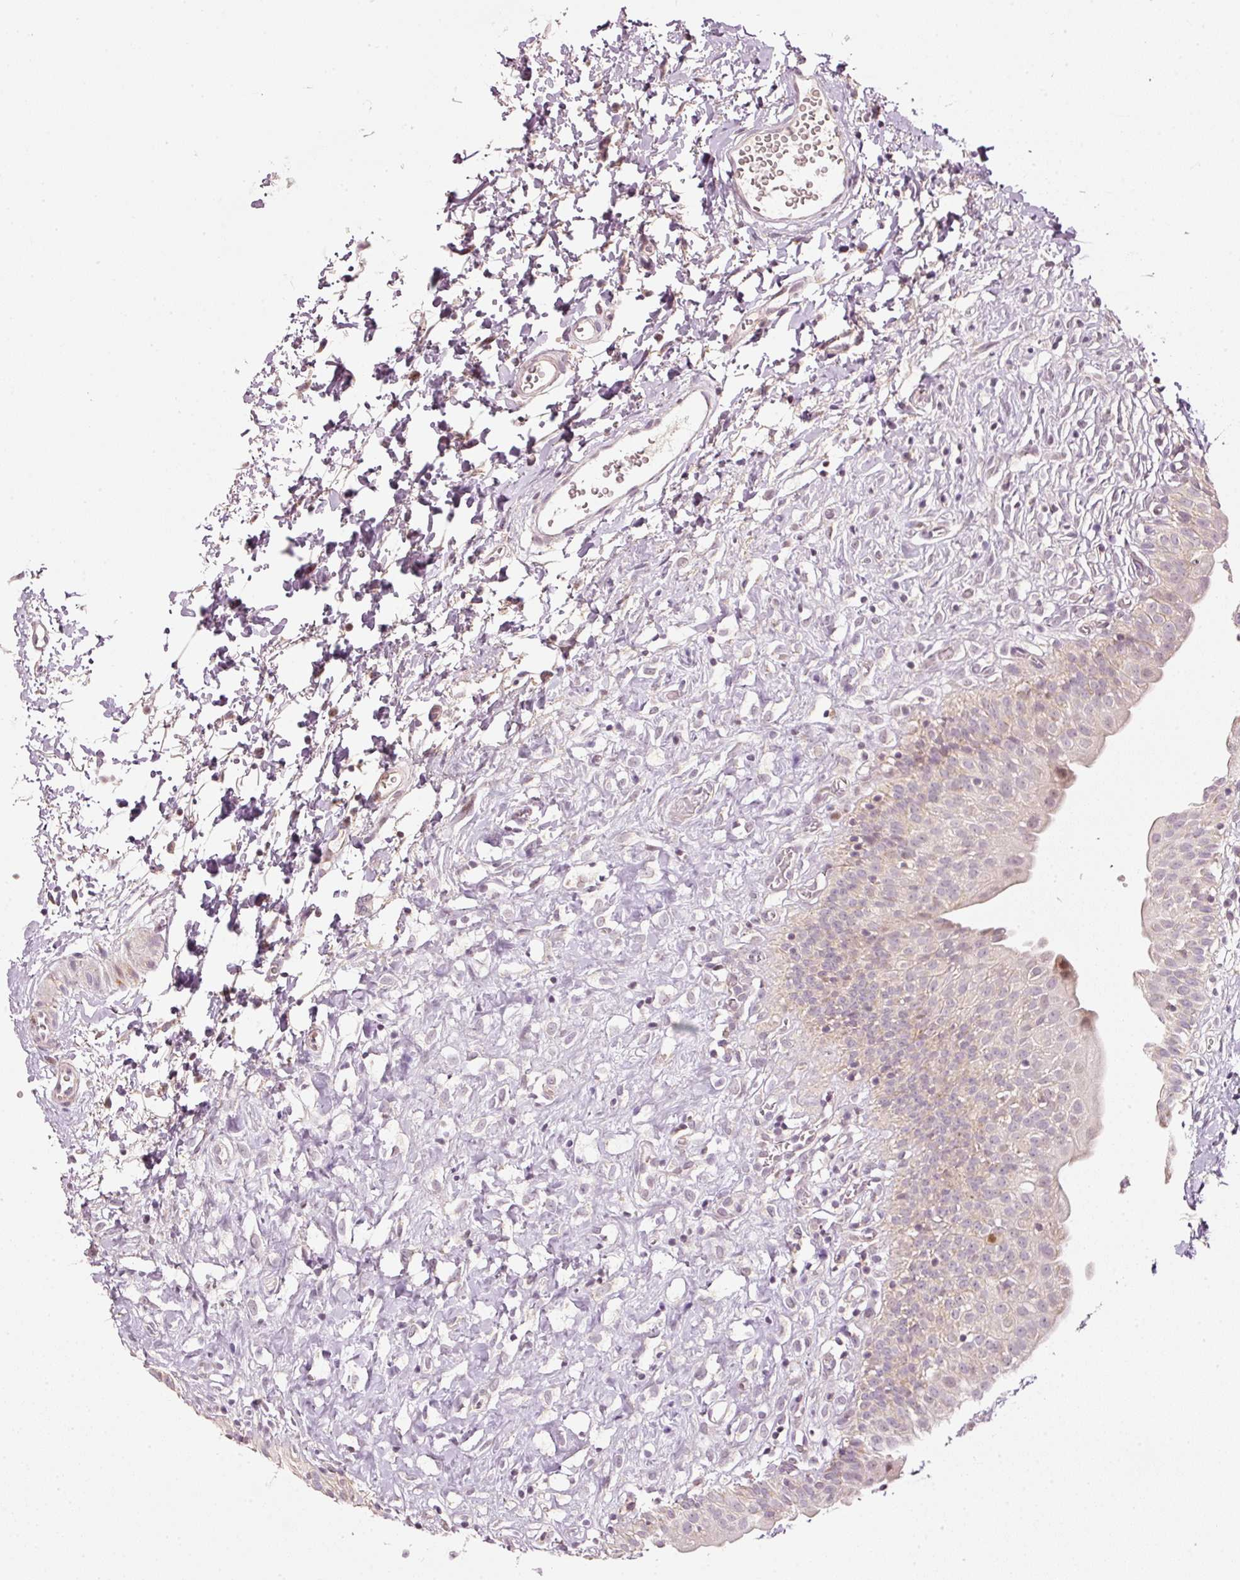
{"staining": {"intensity": "weak", "quantity": "25%-75%", "location": "cytoplasmic/membranous"}, "tissue": "urinary bladder", "cell_type": "Urothelial cells", "image_type": "normal", "snomed": [{"axis": "morphology", "description": "Normal tissue, NOS"}, {"axis": "topography", "description": "Urinary bladder"}], "caption": "High-magnification brightfield microscopy of normal urinary bladder stained with DAB (brown) and counterstained with hematoxylin (blue). urothelial cells exhibit weak cytoplasmic/membranous positivity is seen in approximately25%-75% of cells.", "gene": "TOB2", "patient": {"sex": "male", "age": 51}}